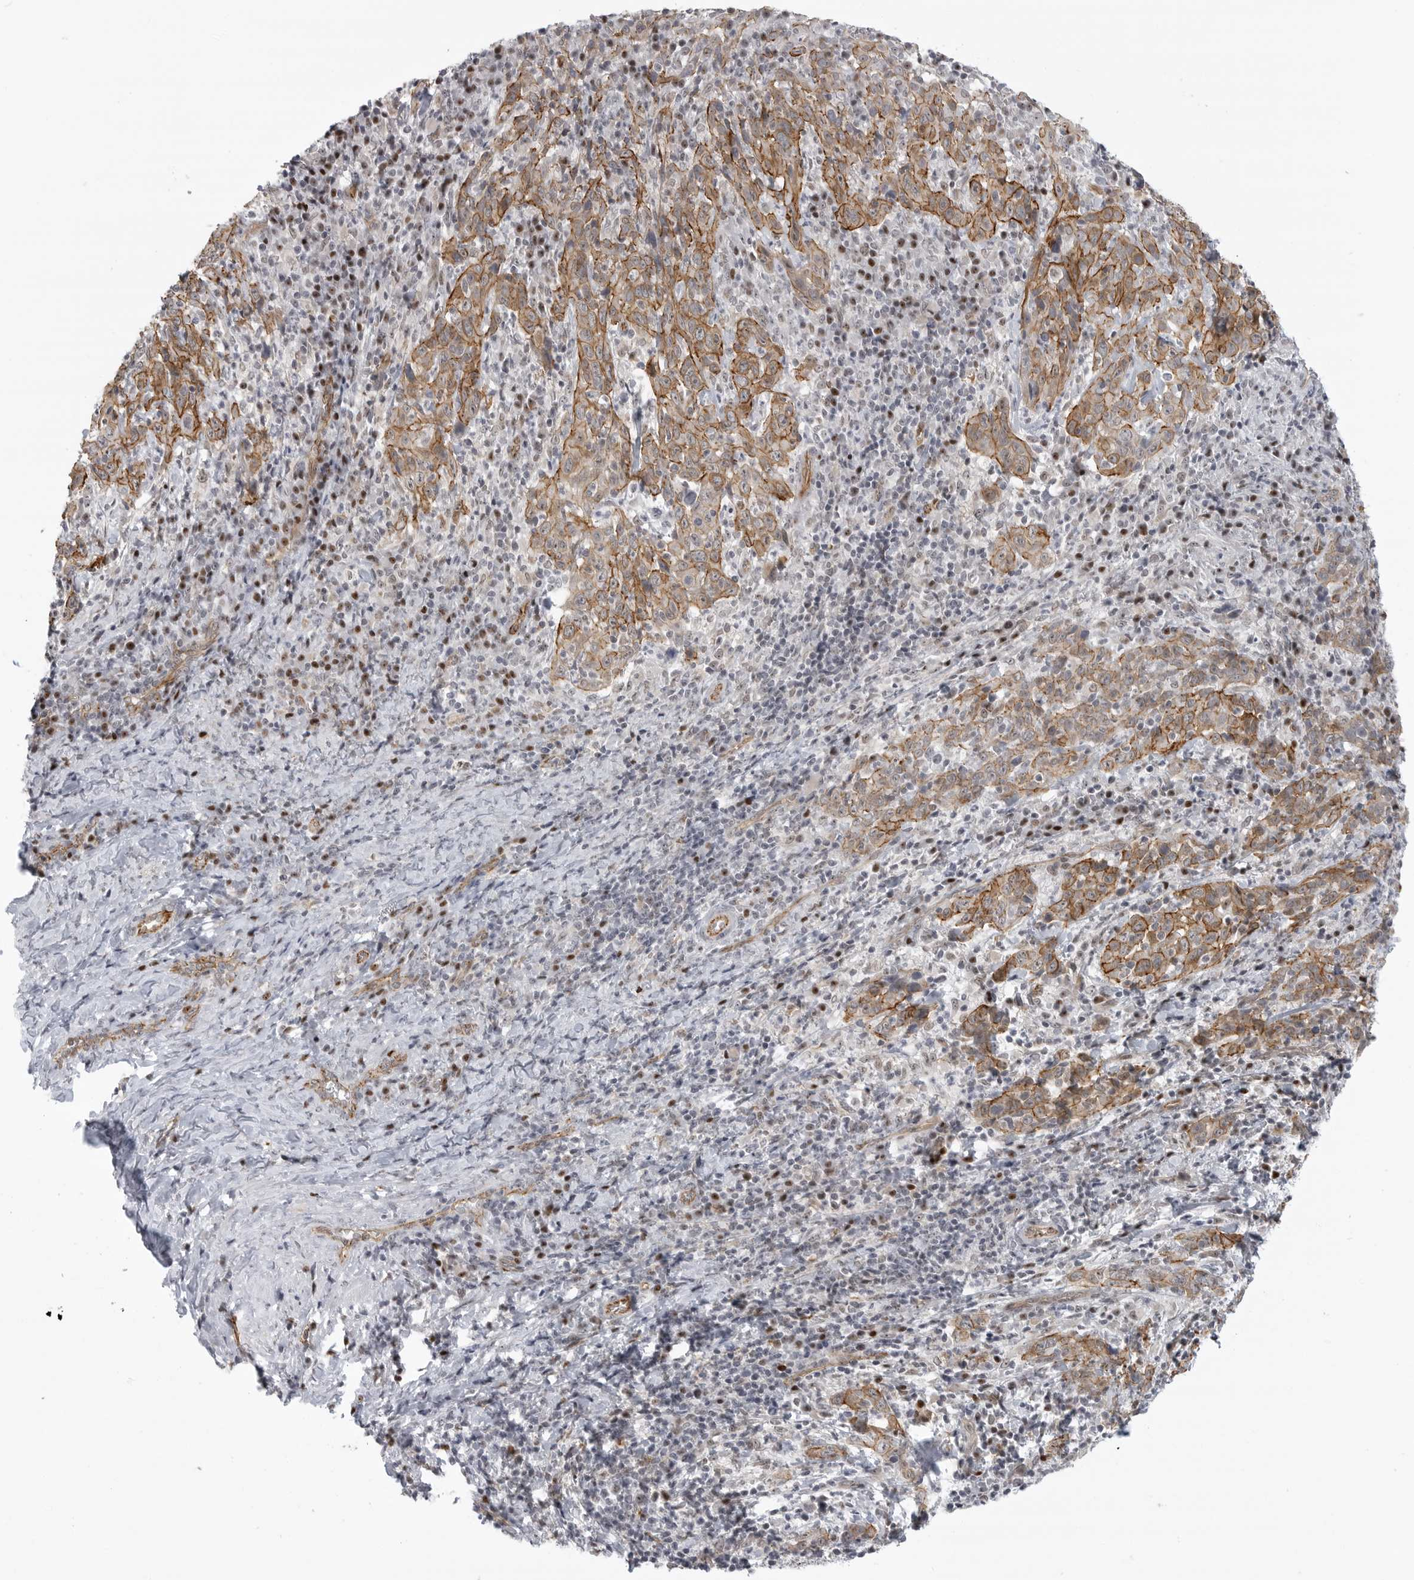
{"staining": {"intensity": "moderate", "quantity": ">75%", "location": "cytoplasmic/membranous"}, "tissue": "cervical cancer", "cell_type": "Tumor cells", "image_type": "cancer", "snomed": [{"axis": "morphology", "description": "Squamous cell carcinoma, NOS"}, {"axis": "topography", "description": "Cervix"}], "caption": "Protein expression analysis of human cervical squamous cell carcinoma reveals moderate cytoplasmic/membranous positivity in approximately >75% of tumor cells.", "gene": "CEP295NL", "patient": {"sex": "female", "age": 46}}